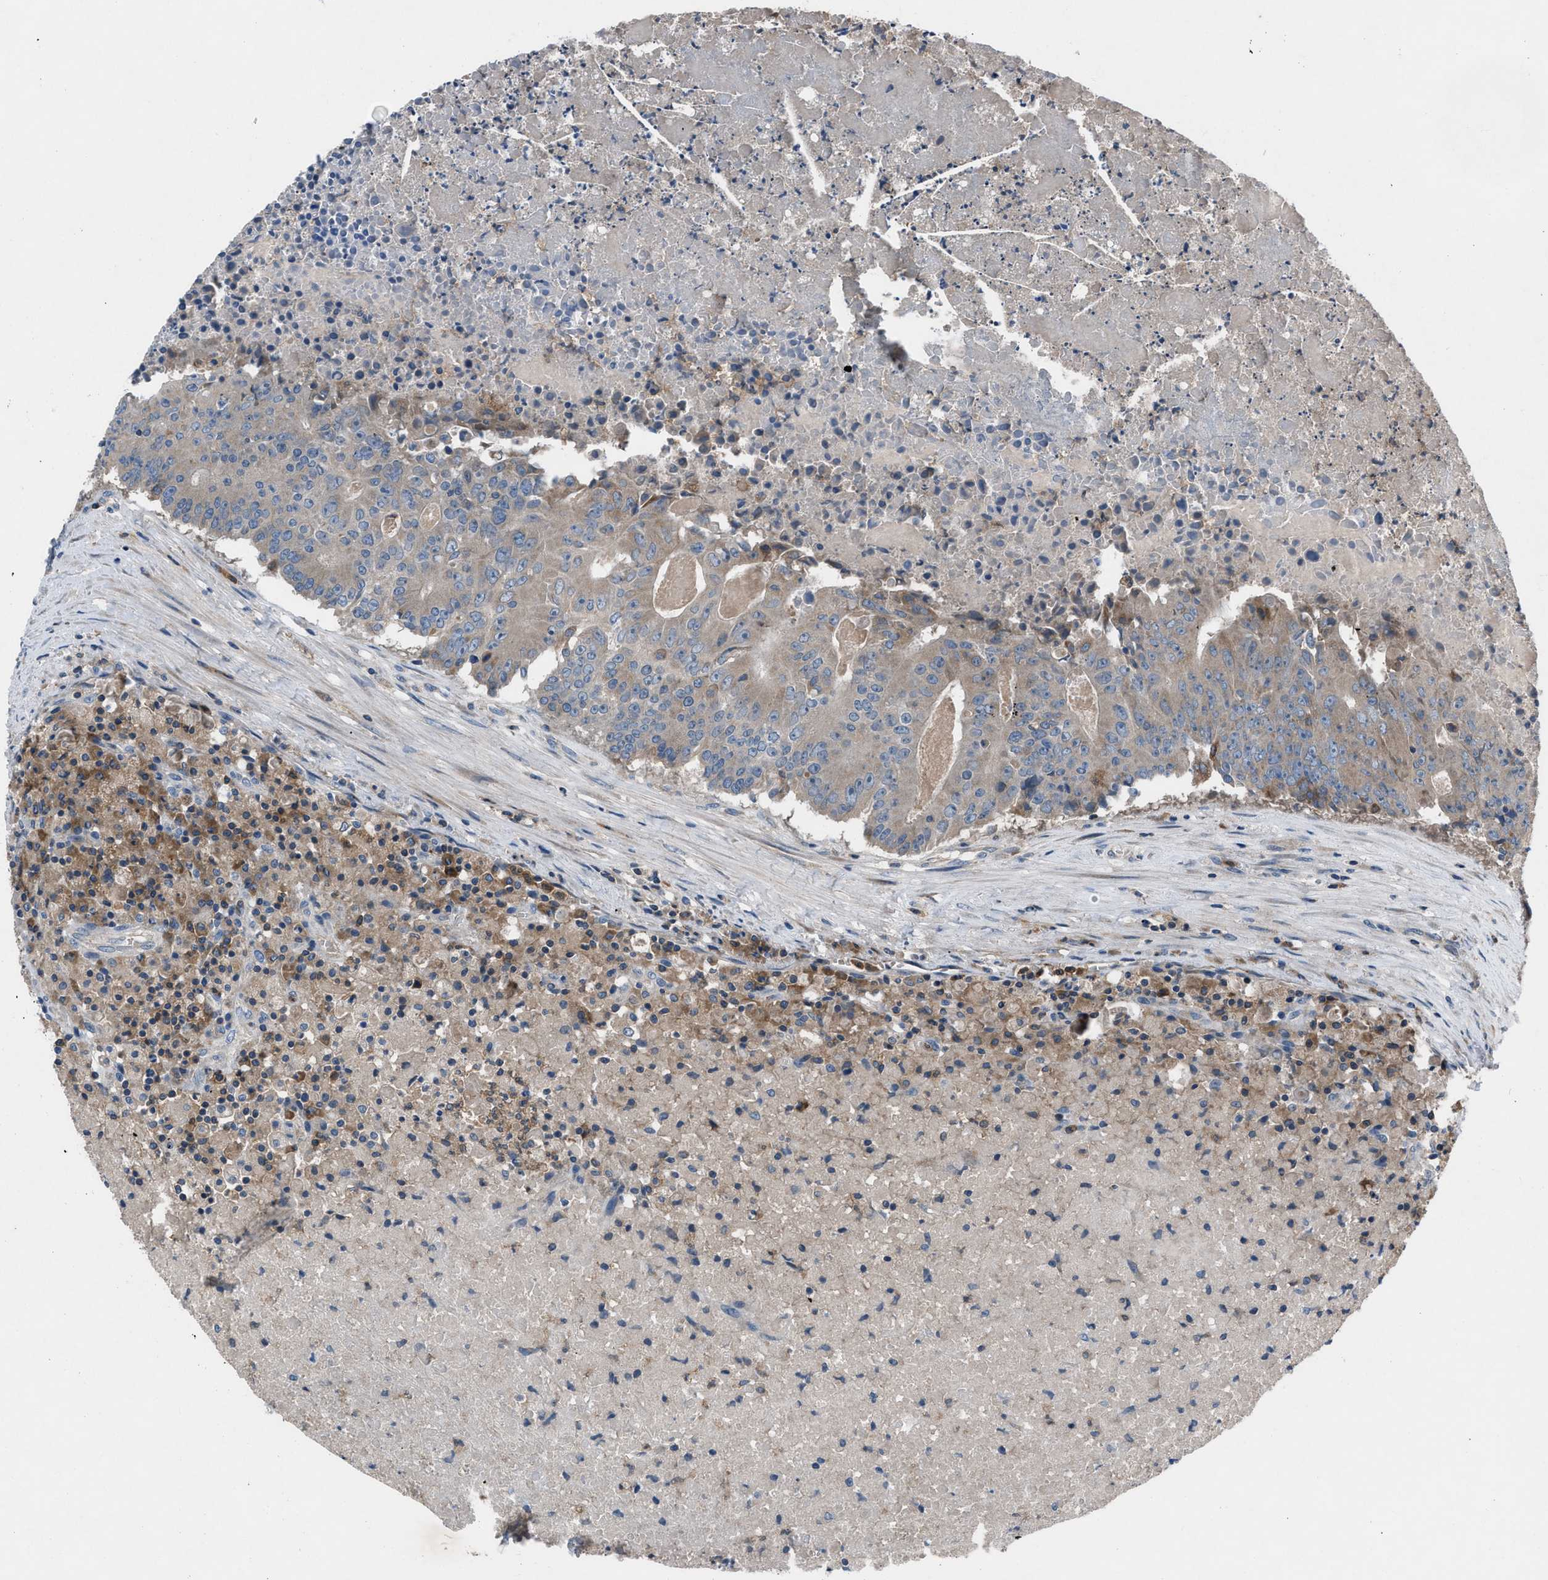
{"staining": {"intensity": "weak", "quantity": ">75%", "location": "cytoplasmic/membranous"}, "tissue": "colorectal cancer", "cell_type": "Tumor cells", "image_type": "cancer", "snomed": [{"axis": "morphology", "description": "Adenocarcinoma, NOS"}, {"axis": "topography", "description": "Colon"}], "caption": "DAB (3,3'-diaminobenzidine) immunohistochemical staining of human colorectal cancer (adenocarcinoma) demonstrates weak cytoplasmic/membranous protein expression in approximately >75% of tumor cells.", "gene": "GRK6", "patient": {"sex": "male", "age": 87}}